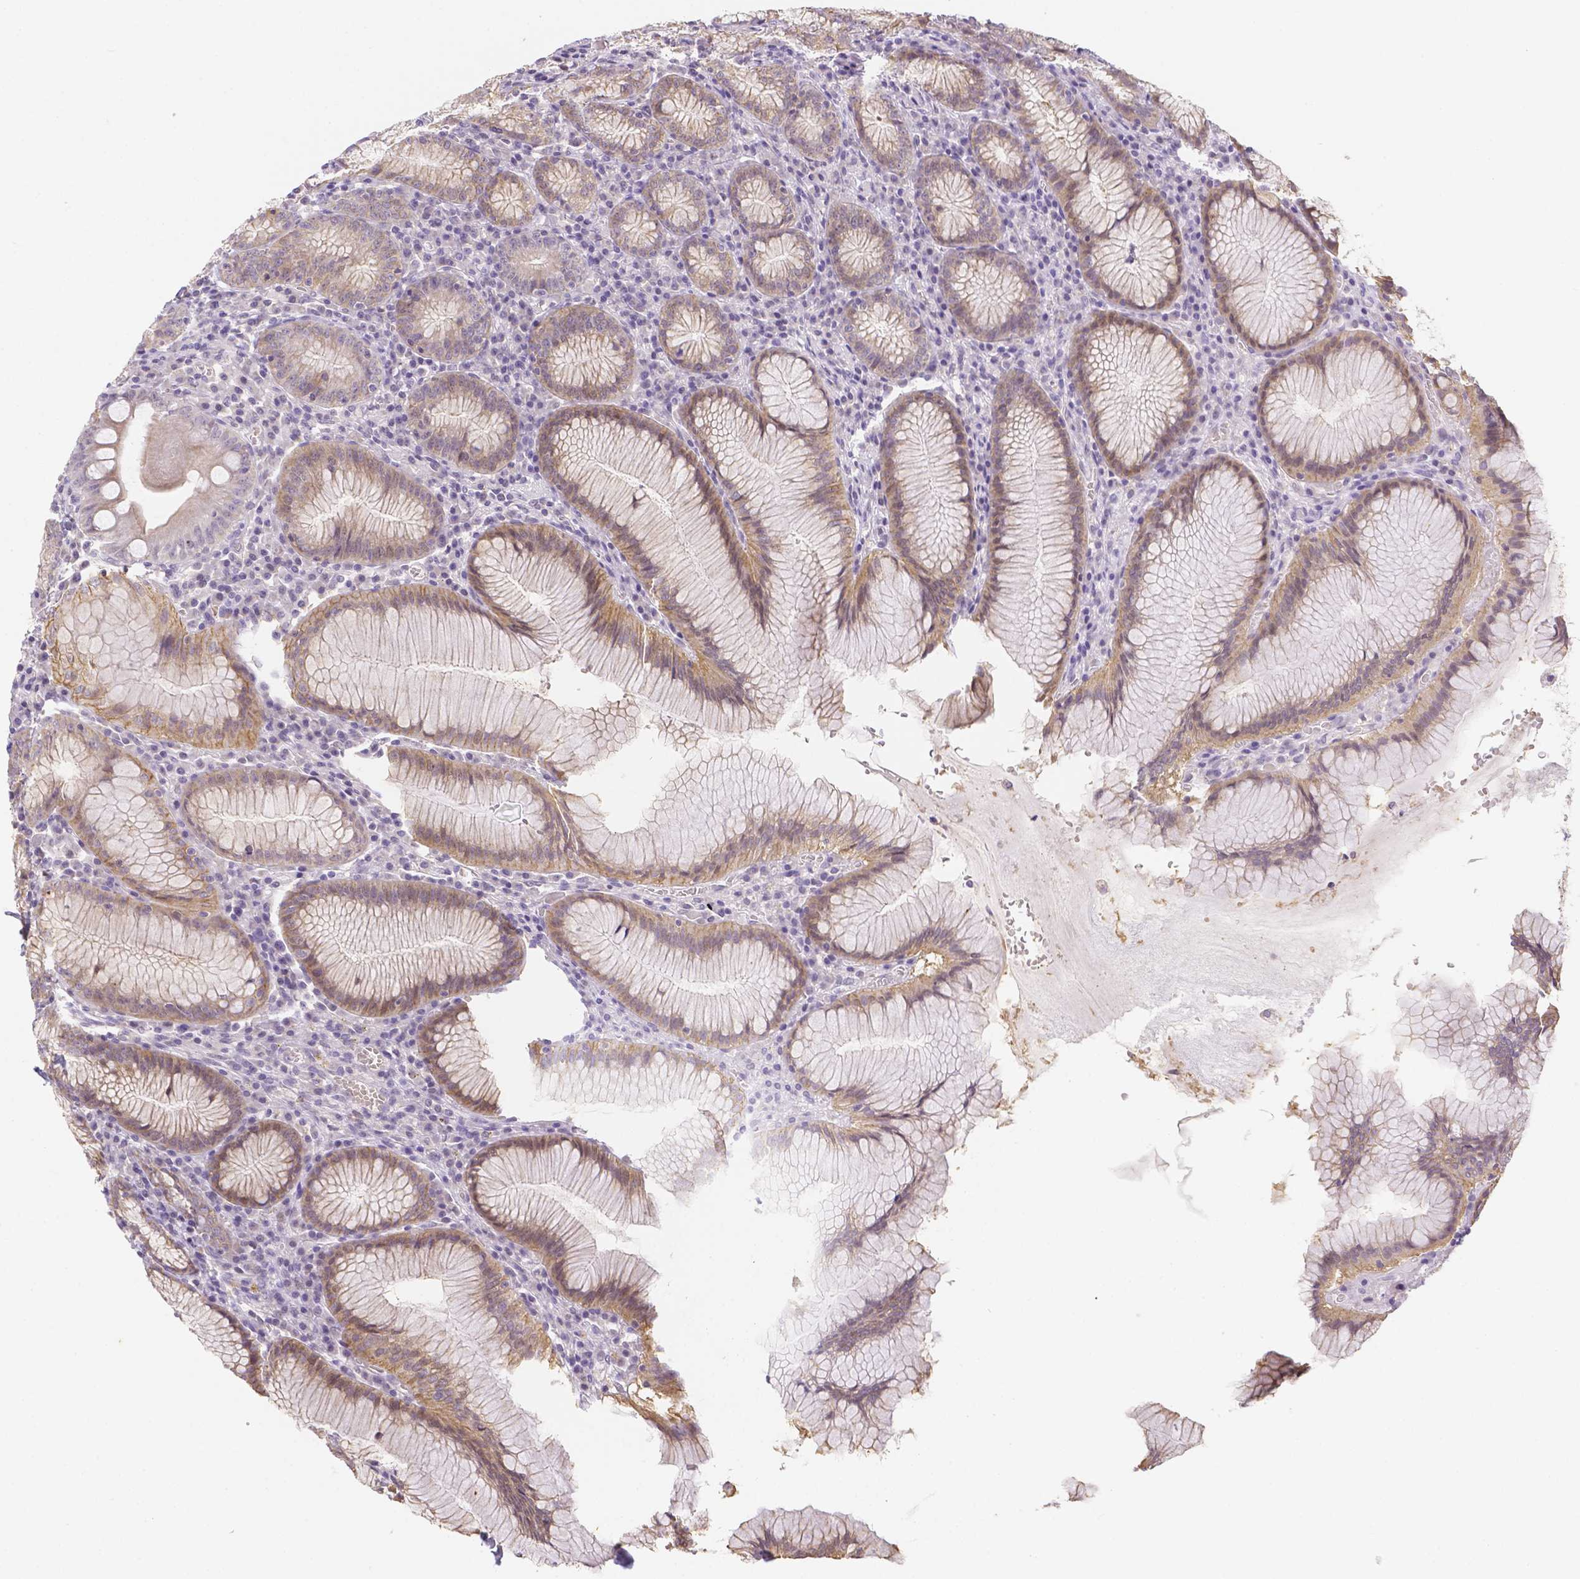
{"staining": {"intensity": "moderate", "quantity": "25%-75%", "location": "cytoplasmic/membranous"}, "tissue": "stomach", "cell_type": "Glandular cells", "image_type": "normal", "snomed": [{"axis": "morphology", "description": "Normal tissue, NOS"}, {"axis": "topography", "description": "Stomach"}], "caption": "Immunohistochemical staining of normal stomach reveals medium levels of moderate cytoplasmic/membranous positivity in approximately 25%-75% of glandular cells.", "gene": "ZNF280B", "patient": {"sex": "male", "age": 55}}